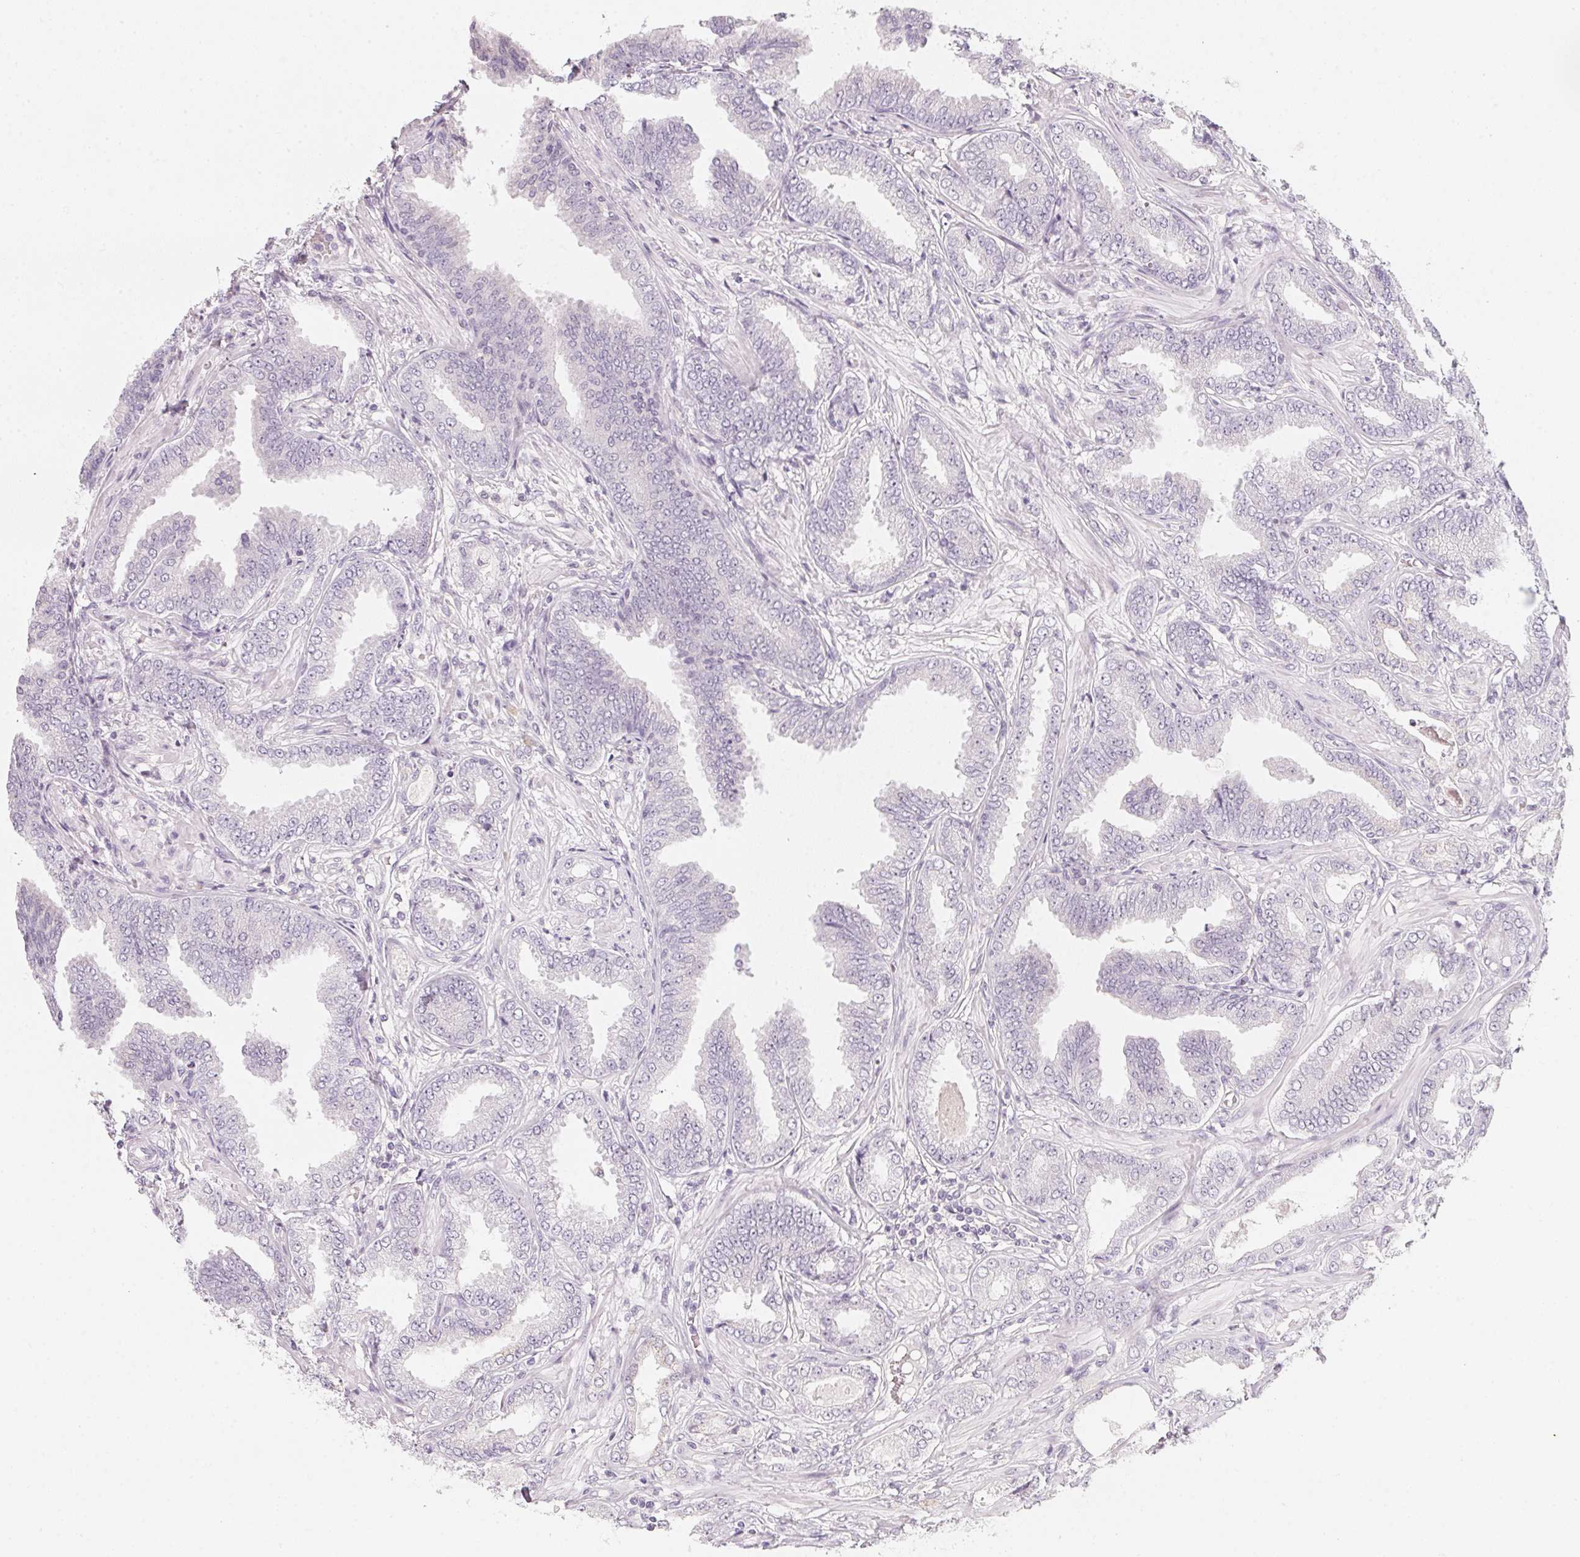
{"staining": {"intensity": "negative", "quantity": "none", "location": "none"}, "tissue": "prostate cancer", "cell_type": "Tumor cells", "image_type": "cancer", "snomed": [{"axis": "morphology", "description": "Adenocarcinoma, Low grade"}, {"axis": "topography", "description": "Prostate"}], "caption": "An image of human prostate cancer is negative for staining in tumor cells.", "gene": "CFAP276", "patient": {"sex": "male", "age": 55}}